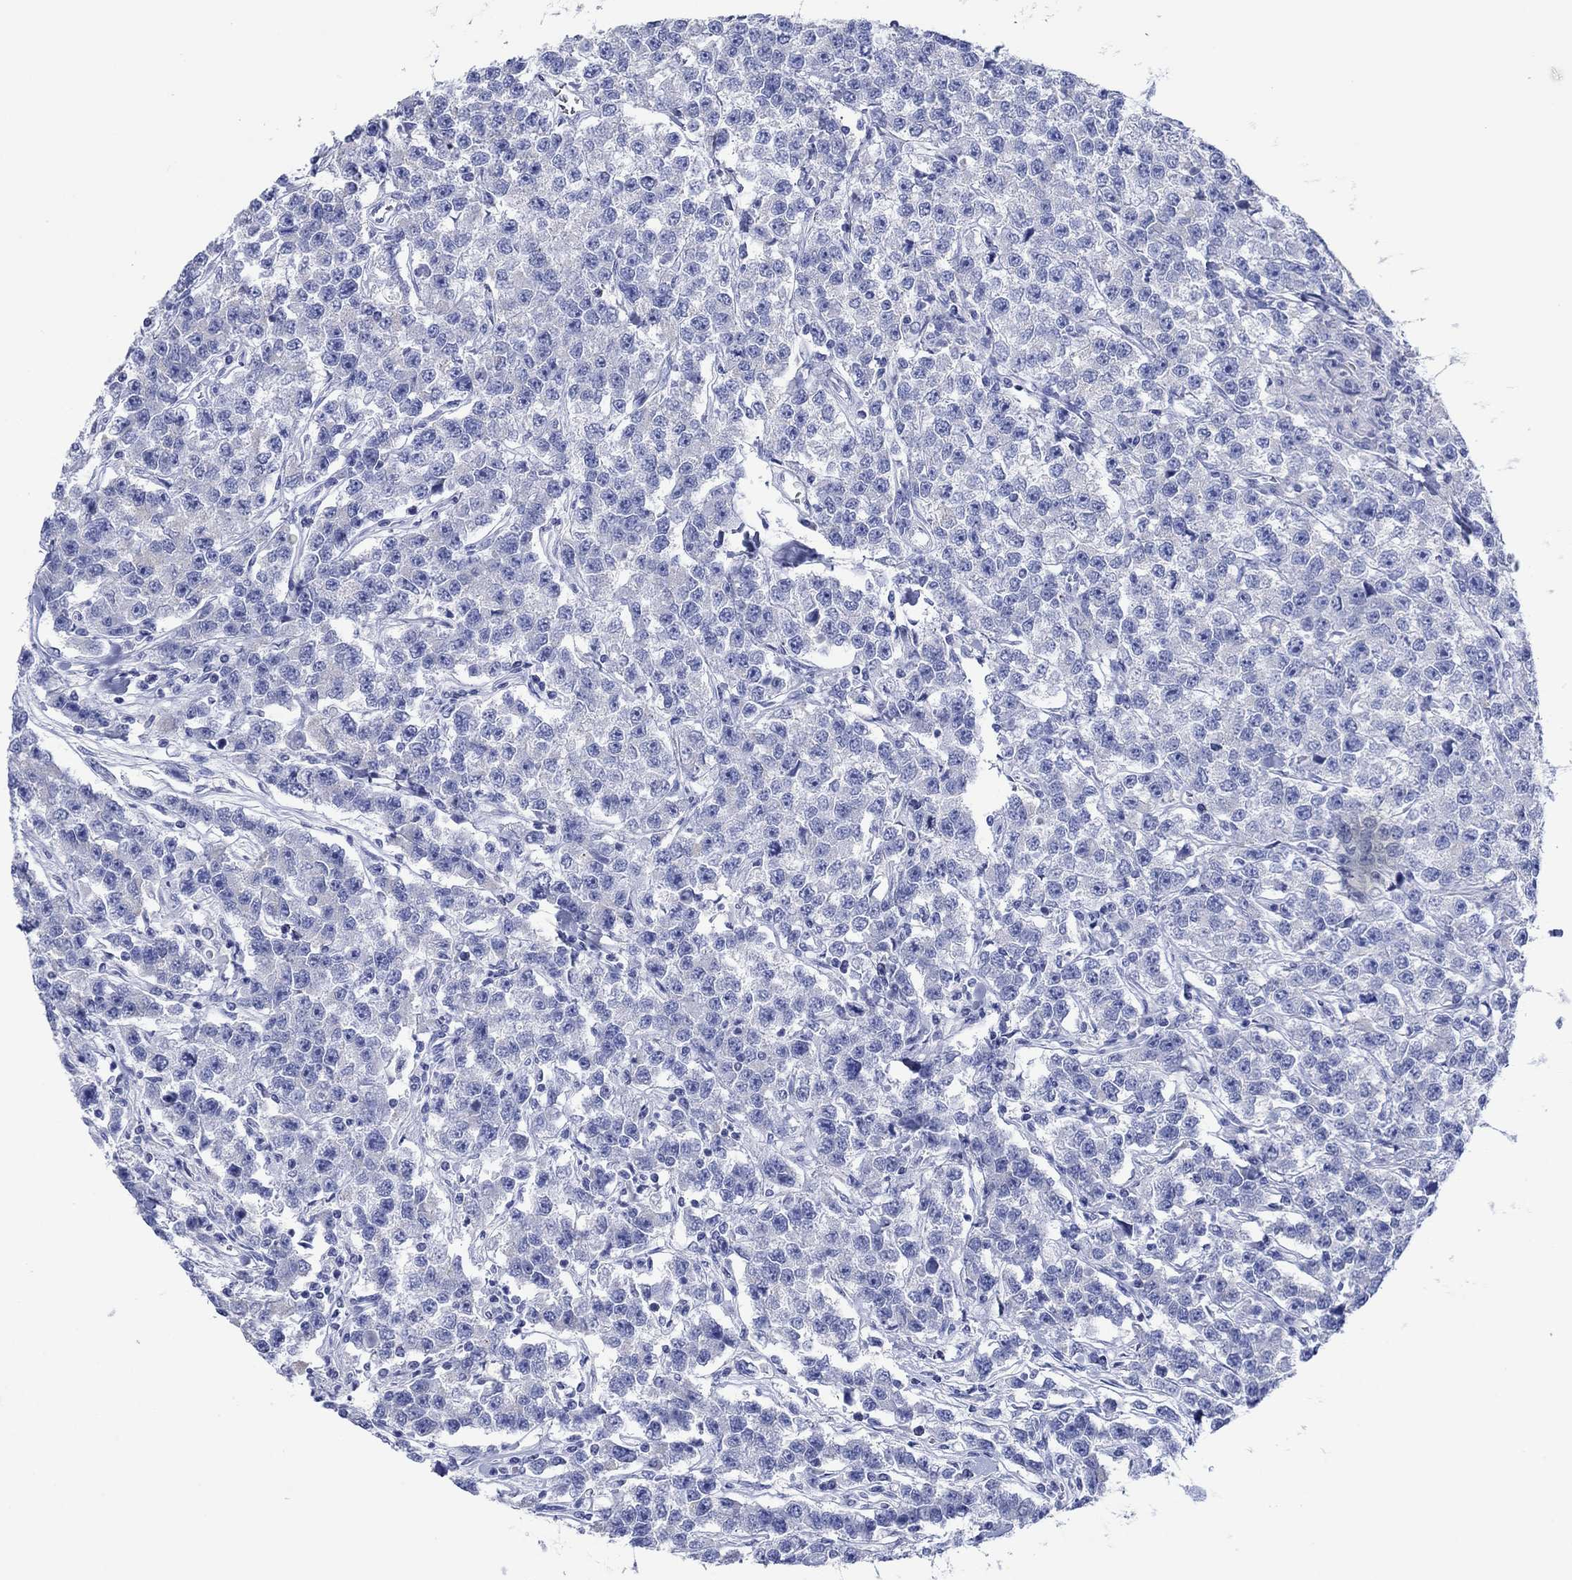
{"staining": {"intensity": "negative", "quantity": "none", "location": "none"}, "tissue": "testis cancer", "cell_type": "Tumor cells", "image_type": "cancer", "snomed": [{"axis": "morphology", "description": "Seminoma, NOS"}, {"axis": "topography", "description": "Testis"}], "caption": "There is no significant positivity in tumor cells of testis seminoma.", "gene": "HCRT", "patient": {"sex": "male", "age": 59}}